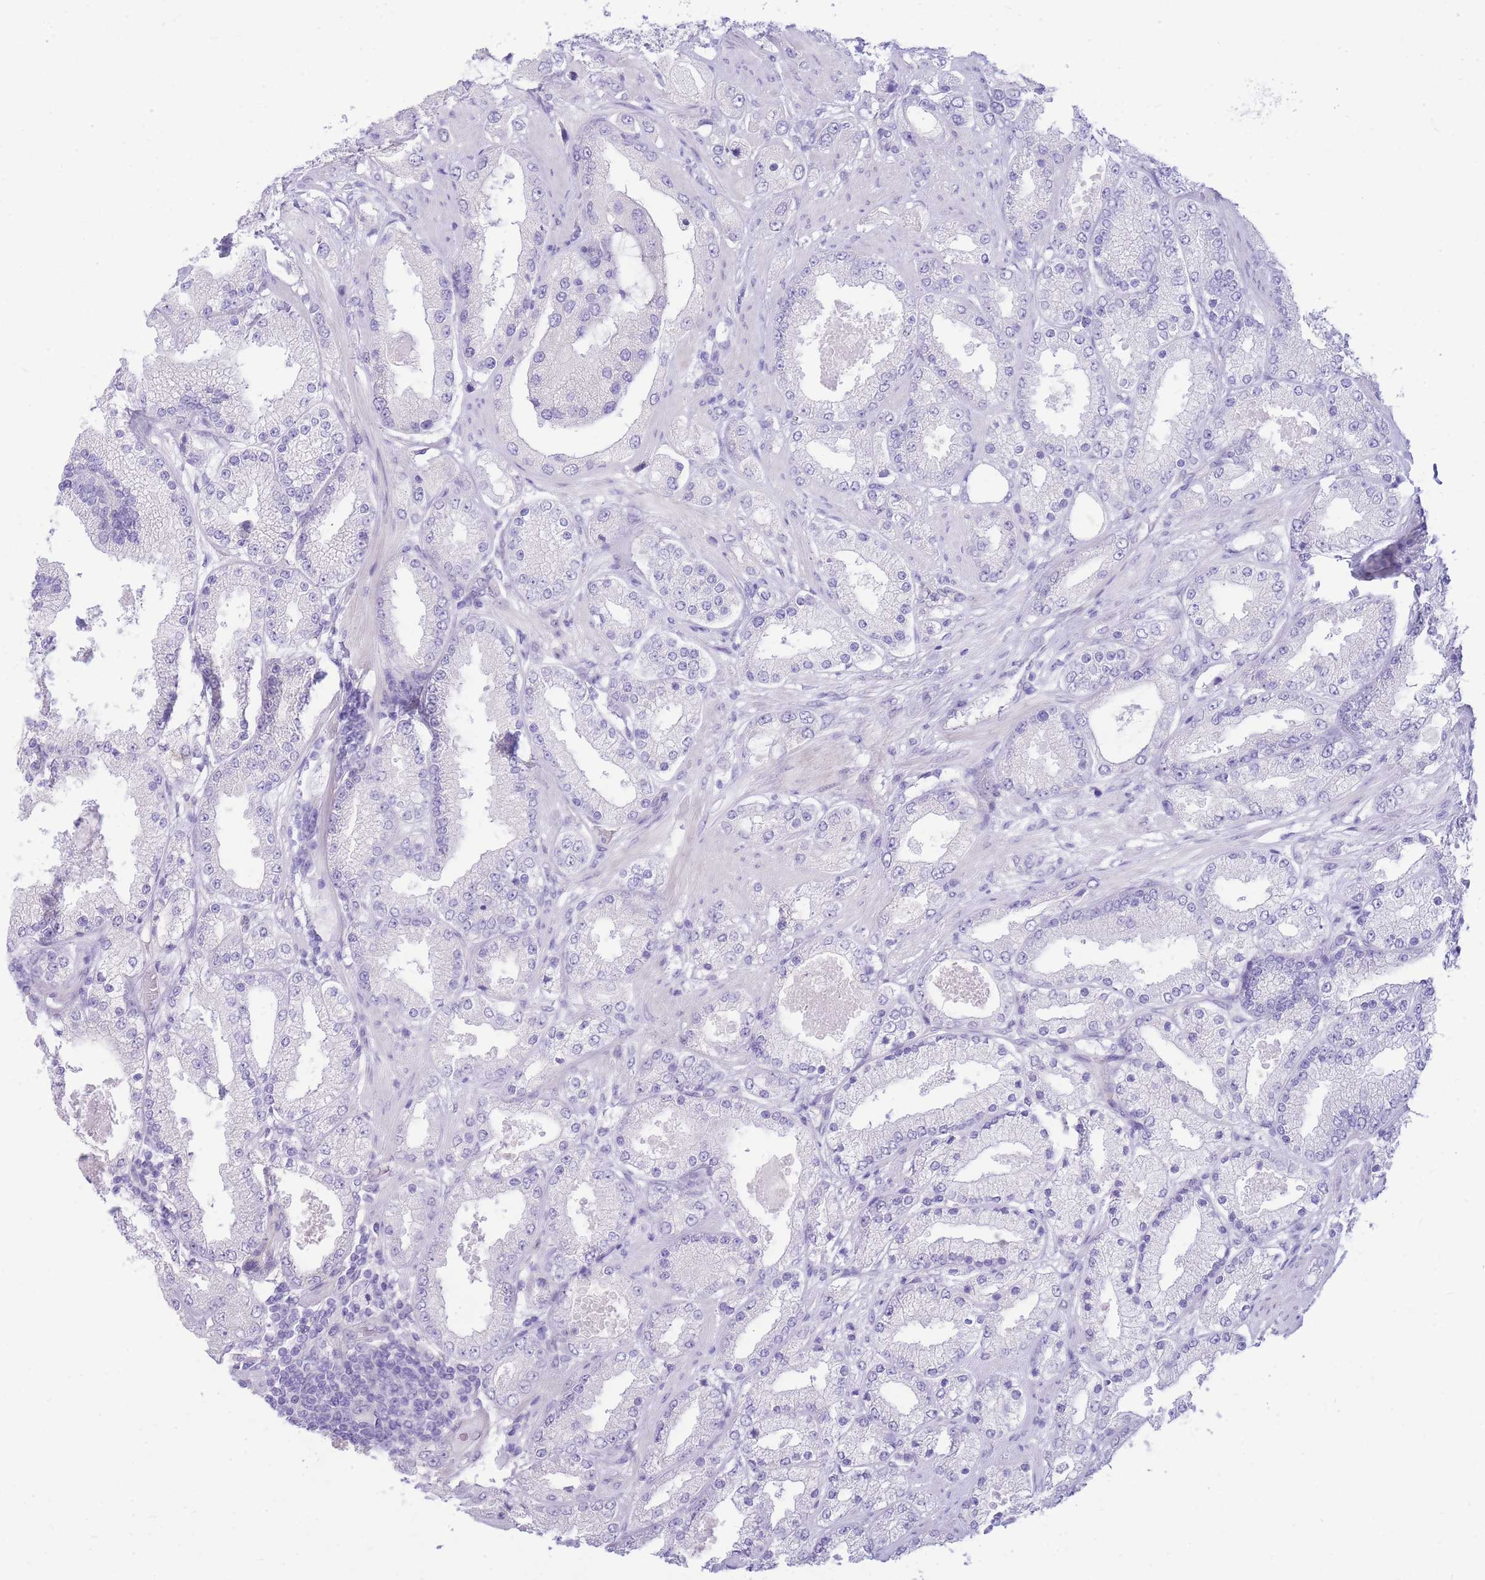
{"staining": {"intensity": "negative", "quantity": "none", "location": "none"}, "tissue": "prostate cancer", "cell_type": "Tumor cells", "image_type": "cancer", "snomed": [{"axis": "morphology", "description": "Adenocarcinoma, High grade"}, {"axis": "topography", "description": "Prostate"}], "caption": "An immunohistochemistry (IHC) image of adenocarcinoma (high-grade) (prostate) is shown. There is no staining in tumor cells of adenocarcinoma (high-grade) (prostate).", "gene": "ZNF311", "patient": {"sex": "male", "age": 68}}